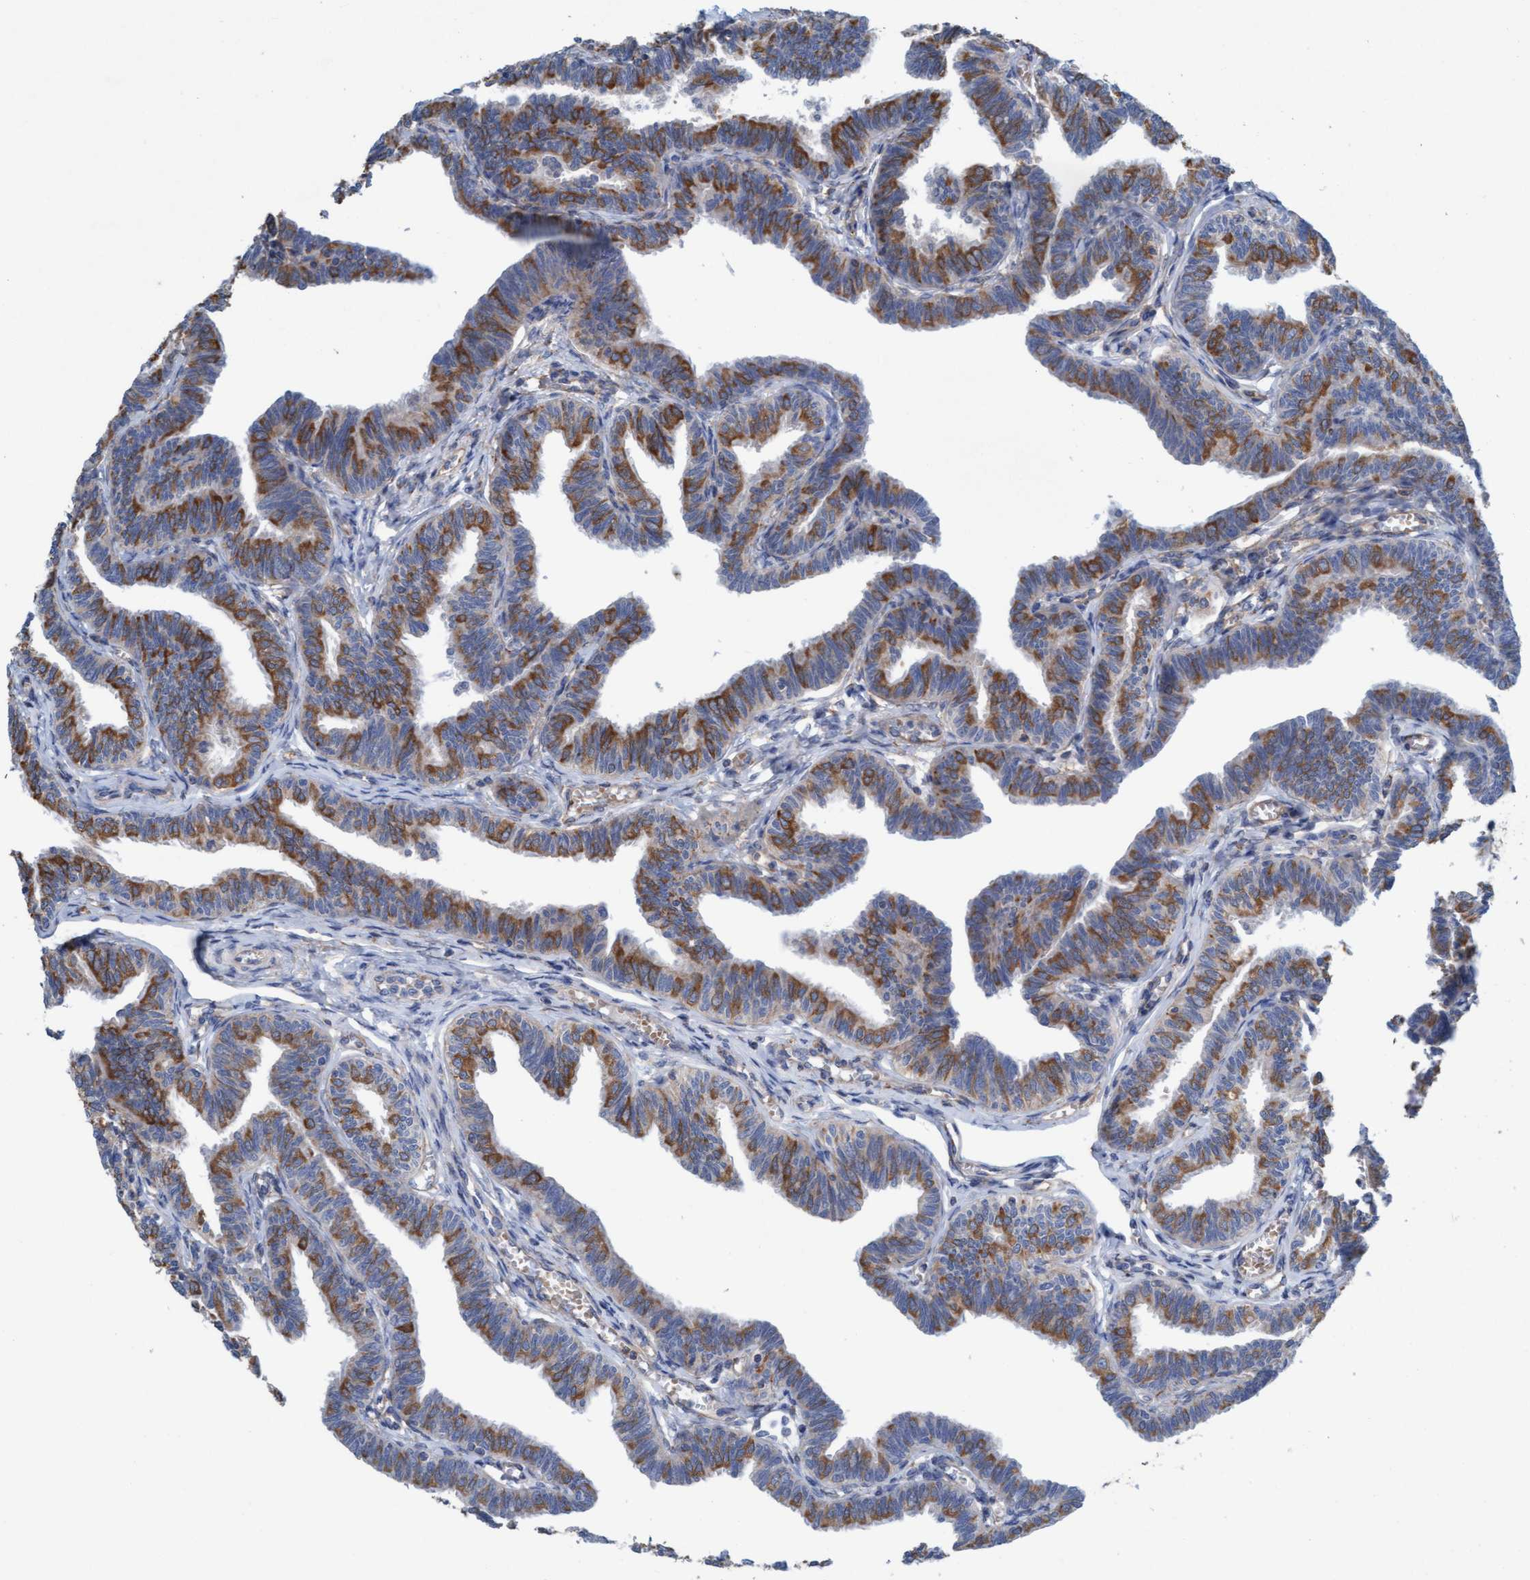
{"staining": {"intensity": "moderate", "quantity": ">75%", "location": "cytoplasmic/membranous"}, "tissue": "fallopian tube", "cell_type": "Glandular cells", "image_type": "normal", "snomed": [{"axis": "morphology", "description": "Normal tissue, NOS"}, {"axis": "topography", "description": "Fallopian tube"}, {"axis": "topography", "description": "Ovary"}], "caption": "A medium amount of moderate cytoplasmic/membranous expression is present in approximately >75% of glandular cells in normal fallopian tube.", "gene": "SIGIRR", "patient": {"sex": "female", "age": 23}}